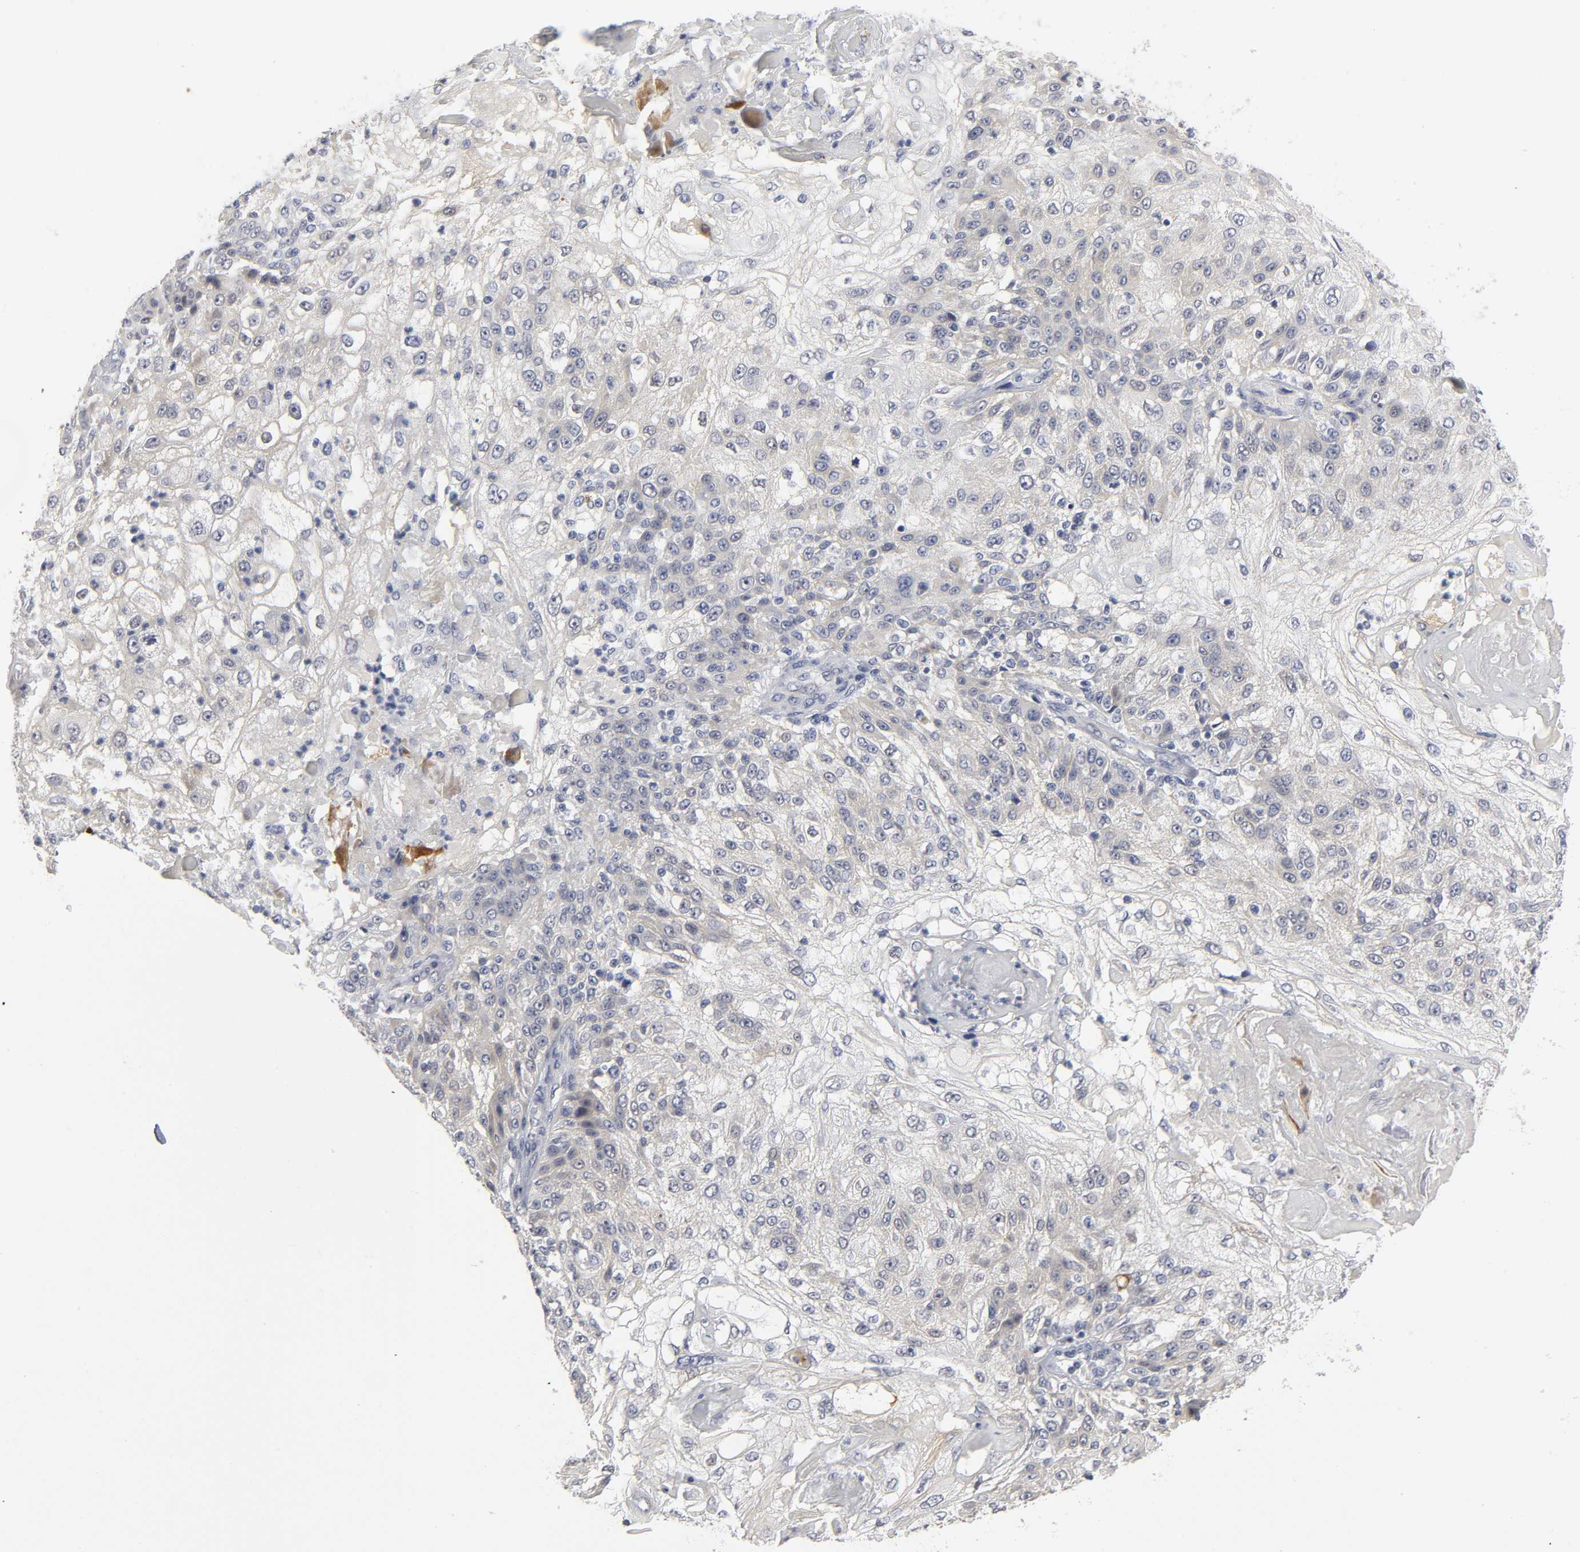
{"staining": {"intensity": "weak", "quantity": "<25%", "location": "cytoplasmic/membranous"}, "tissue": "skin cancer", "cell_type": "Tumor cells", "image_type": "cancer", "snomed": [{"axis": "morphology", "description": "Normal tissue, NOS"}, {"axis": "morphology", "description": "Squamous cell carcinoma, NOS"}, {"axis": "topography", "description": "Skin"}], "caption": "The photomicrograph shows no significant expression in tumor cells of skin squamous cell carcinoma.", "gene": "PDLIM3", "patient": {"sex": "female", "age": 83}}